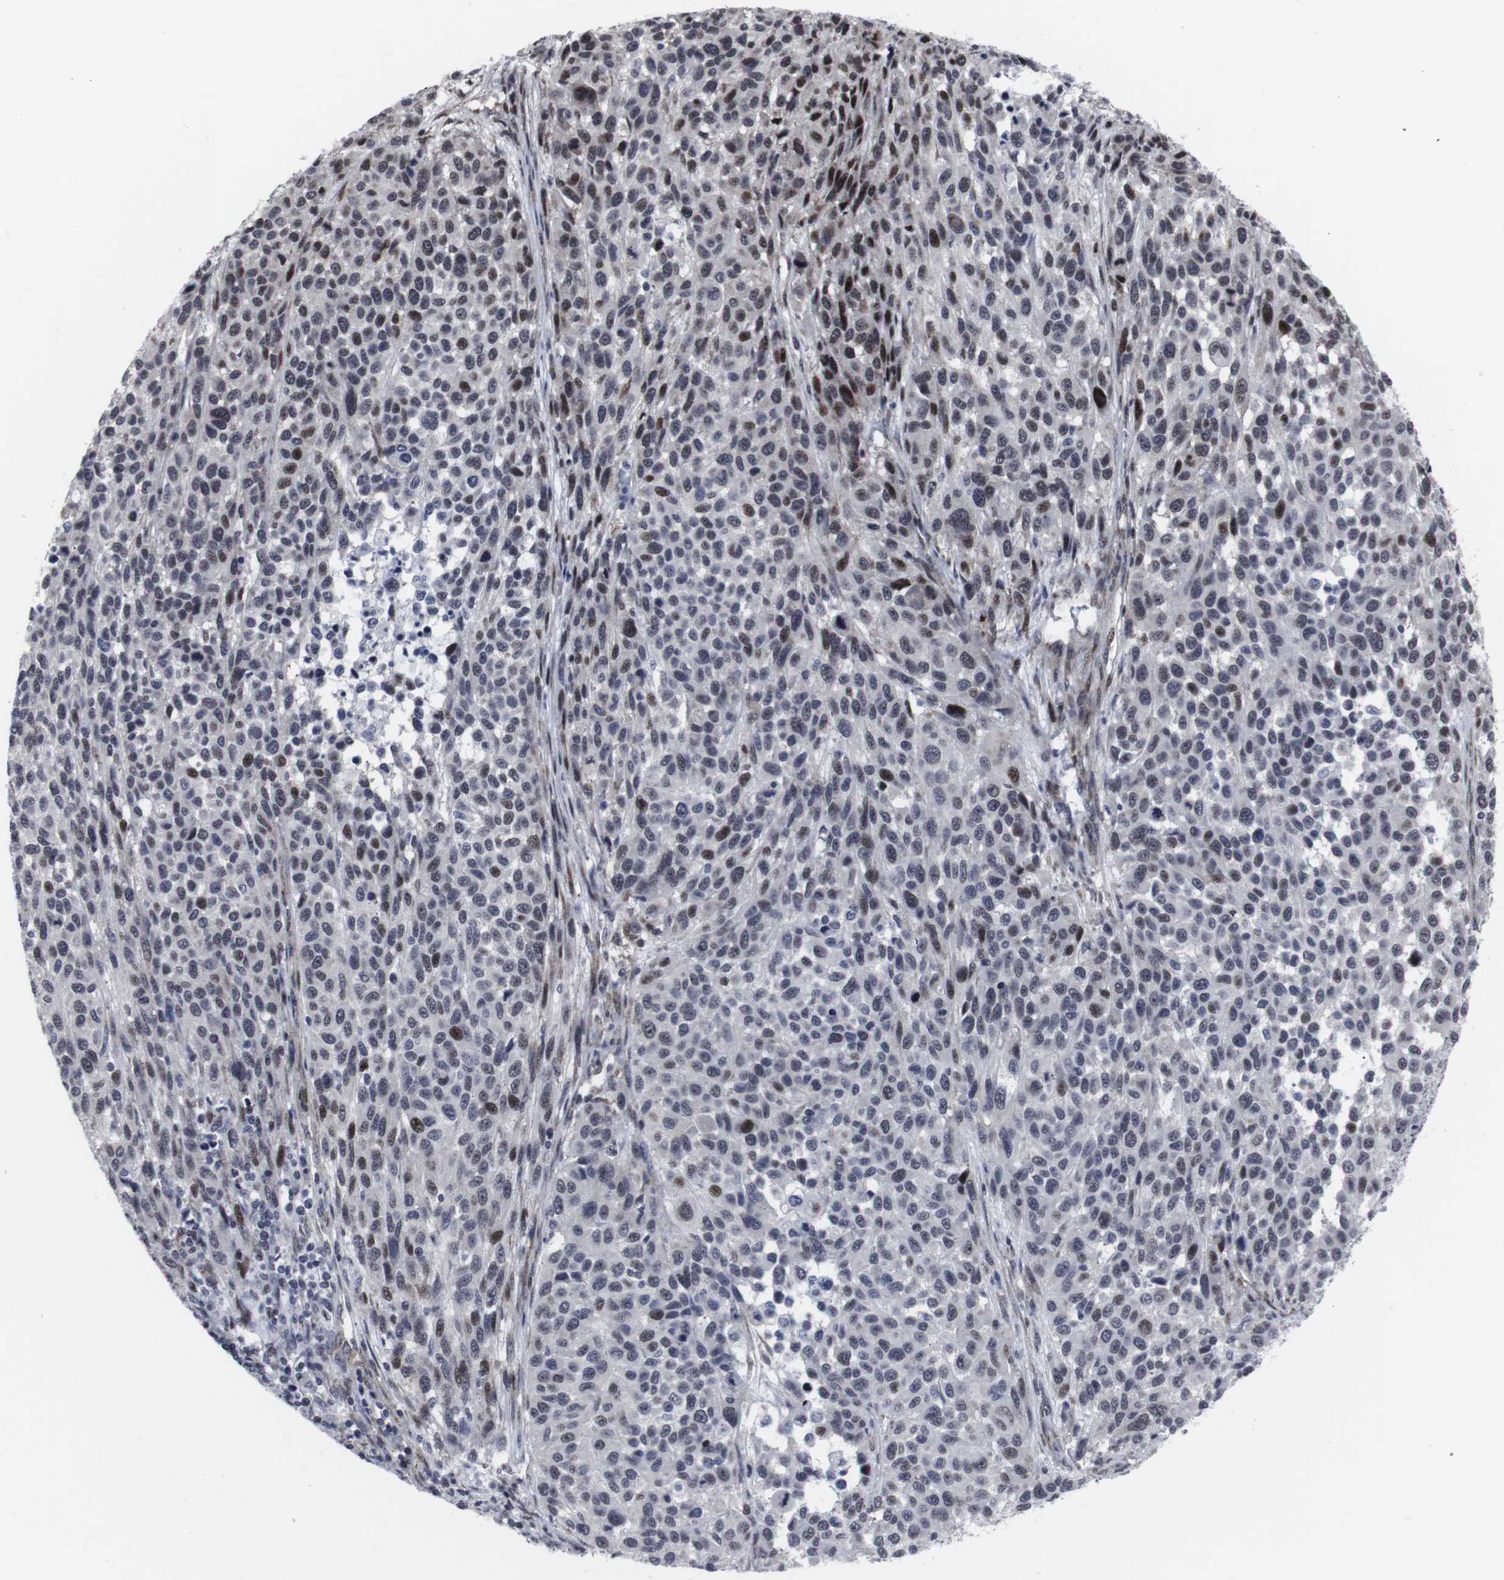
{"staining": {"intensity": "strong", "quantity": "<25%", "location": "nuclear"}, "tissue": "melanoma", "cell_type": "Tumor cells", "image_type": "cancer", "snomed": [{"axis": "morphology", "description": "Malignant melanoma, Metastatic site"}, {"axis": "topography", "description": "Lymph node"}], "caption": "A photomicrograph of melanoma stained for a protein reveals strong nuclear brown staining in tumor cells. Using DAB (3,3'-diaminobenzidine) (brown) and hematoxylin (blue) stains, captured at high magnification using brightfield microscopy.", "gene": "MLH1", "patient": {"sex": "male", "age": 61}}